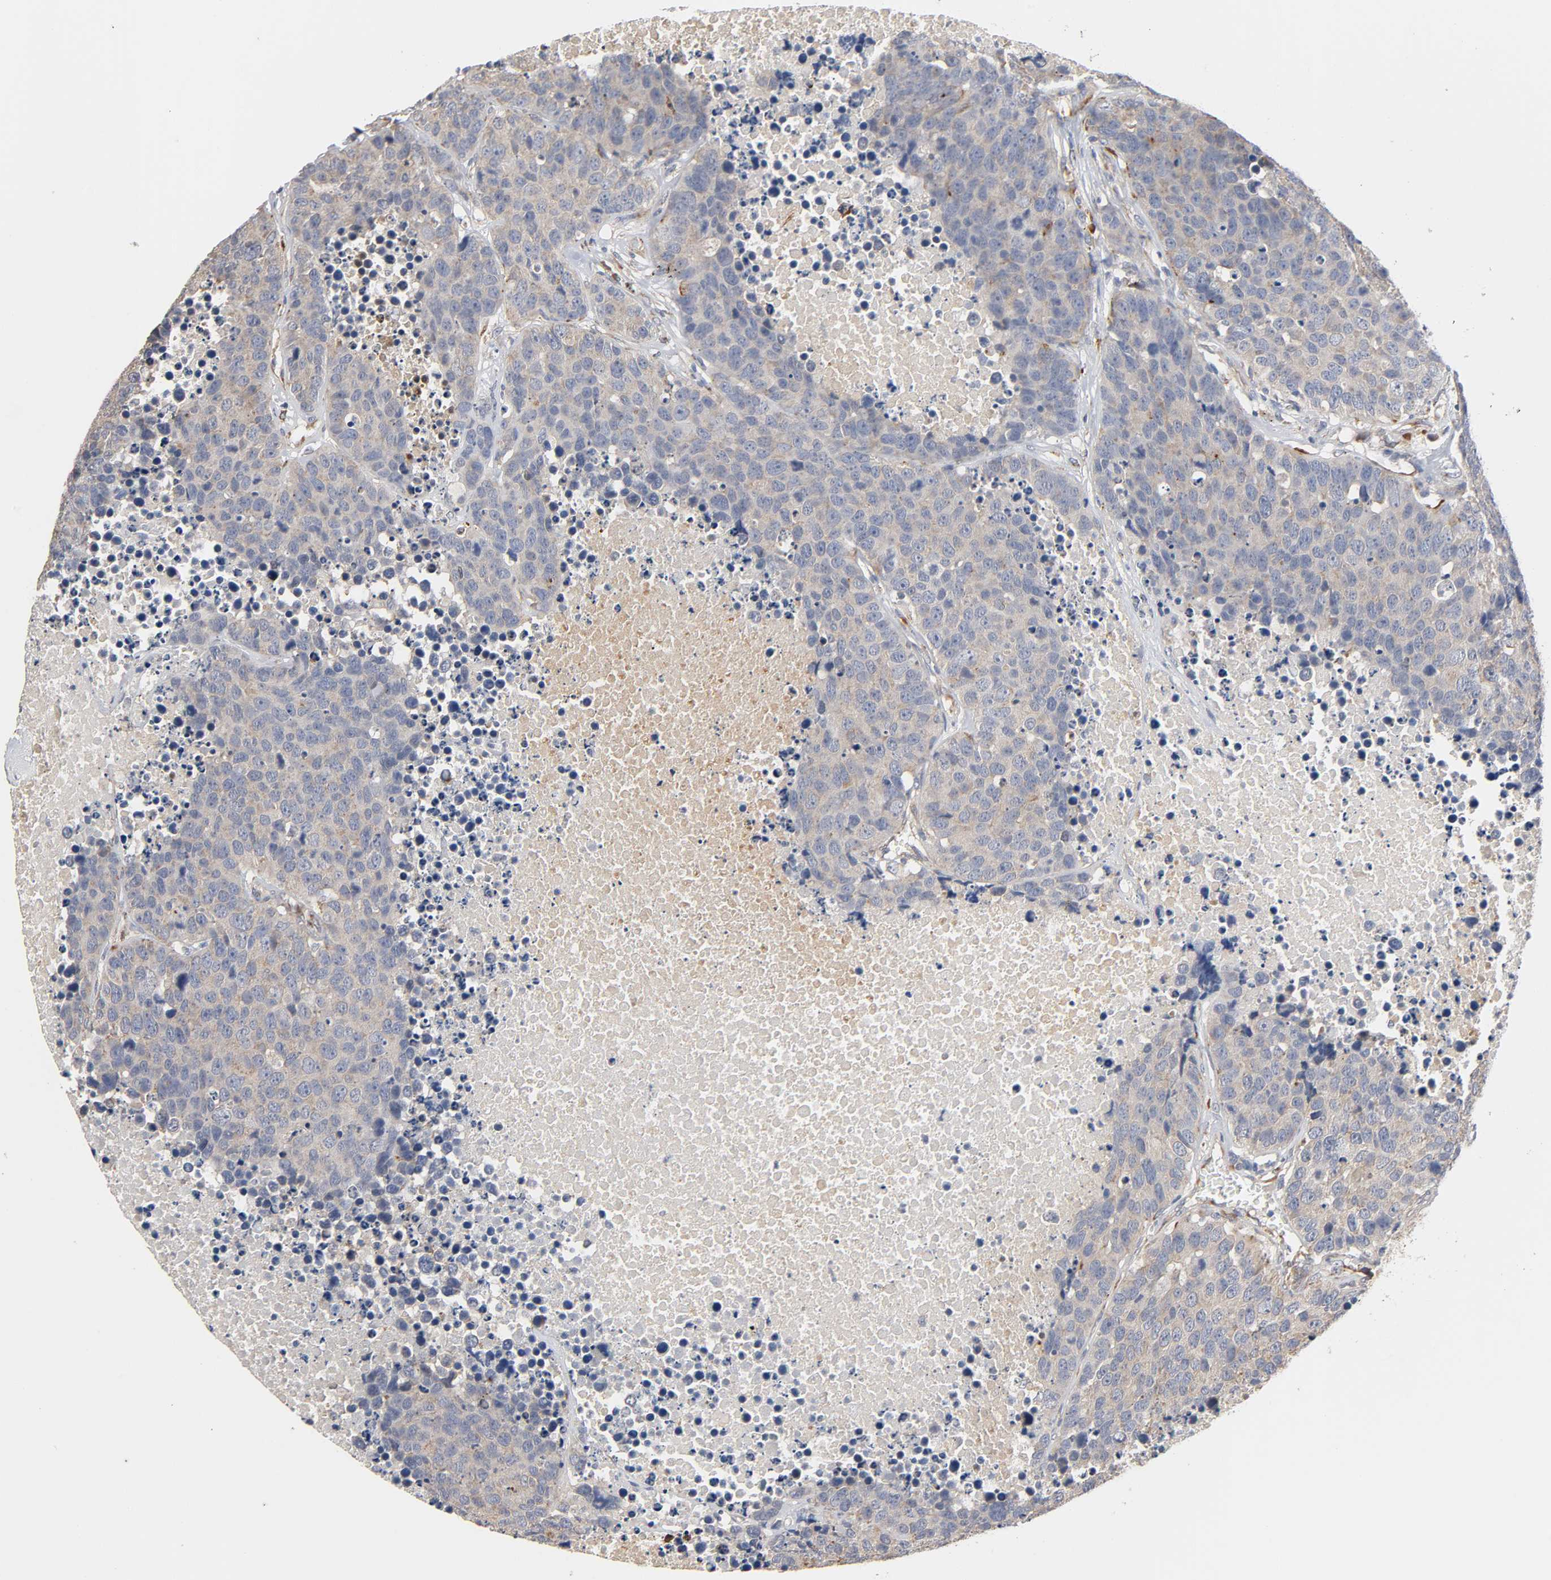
{"staining": {"intensity": "weak", "quantity": ">75%", "location": "cytoplasmic/membranous"}, "tissue": "carcinoid", "cell_type": "Tumor cells", "image_type": "cancer", "snomed": [{"axis": "morphology", "description": "Carcinoid, malignant, NOS"}, {"axis": "topography", "description": "Lung"}], "caption": "Protein positivity by immunohistochemistry (IHC) demonstrates weak cytoplasmic/membranous staining in approximately >75% of tumor cells in carcinoid.", "gene": "HDLBP", "patient": {"sex": "male", "age": 60}}